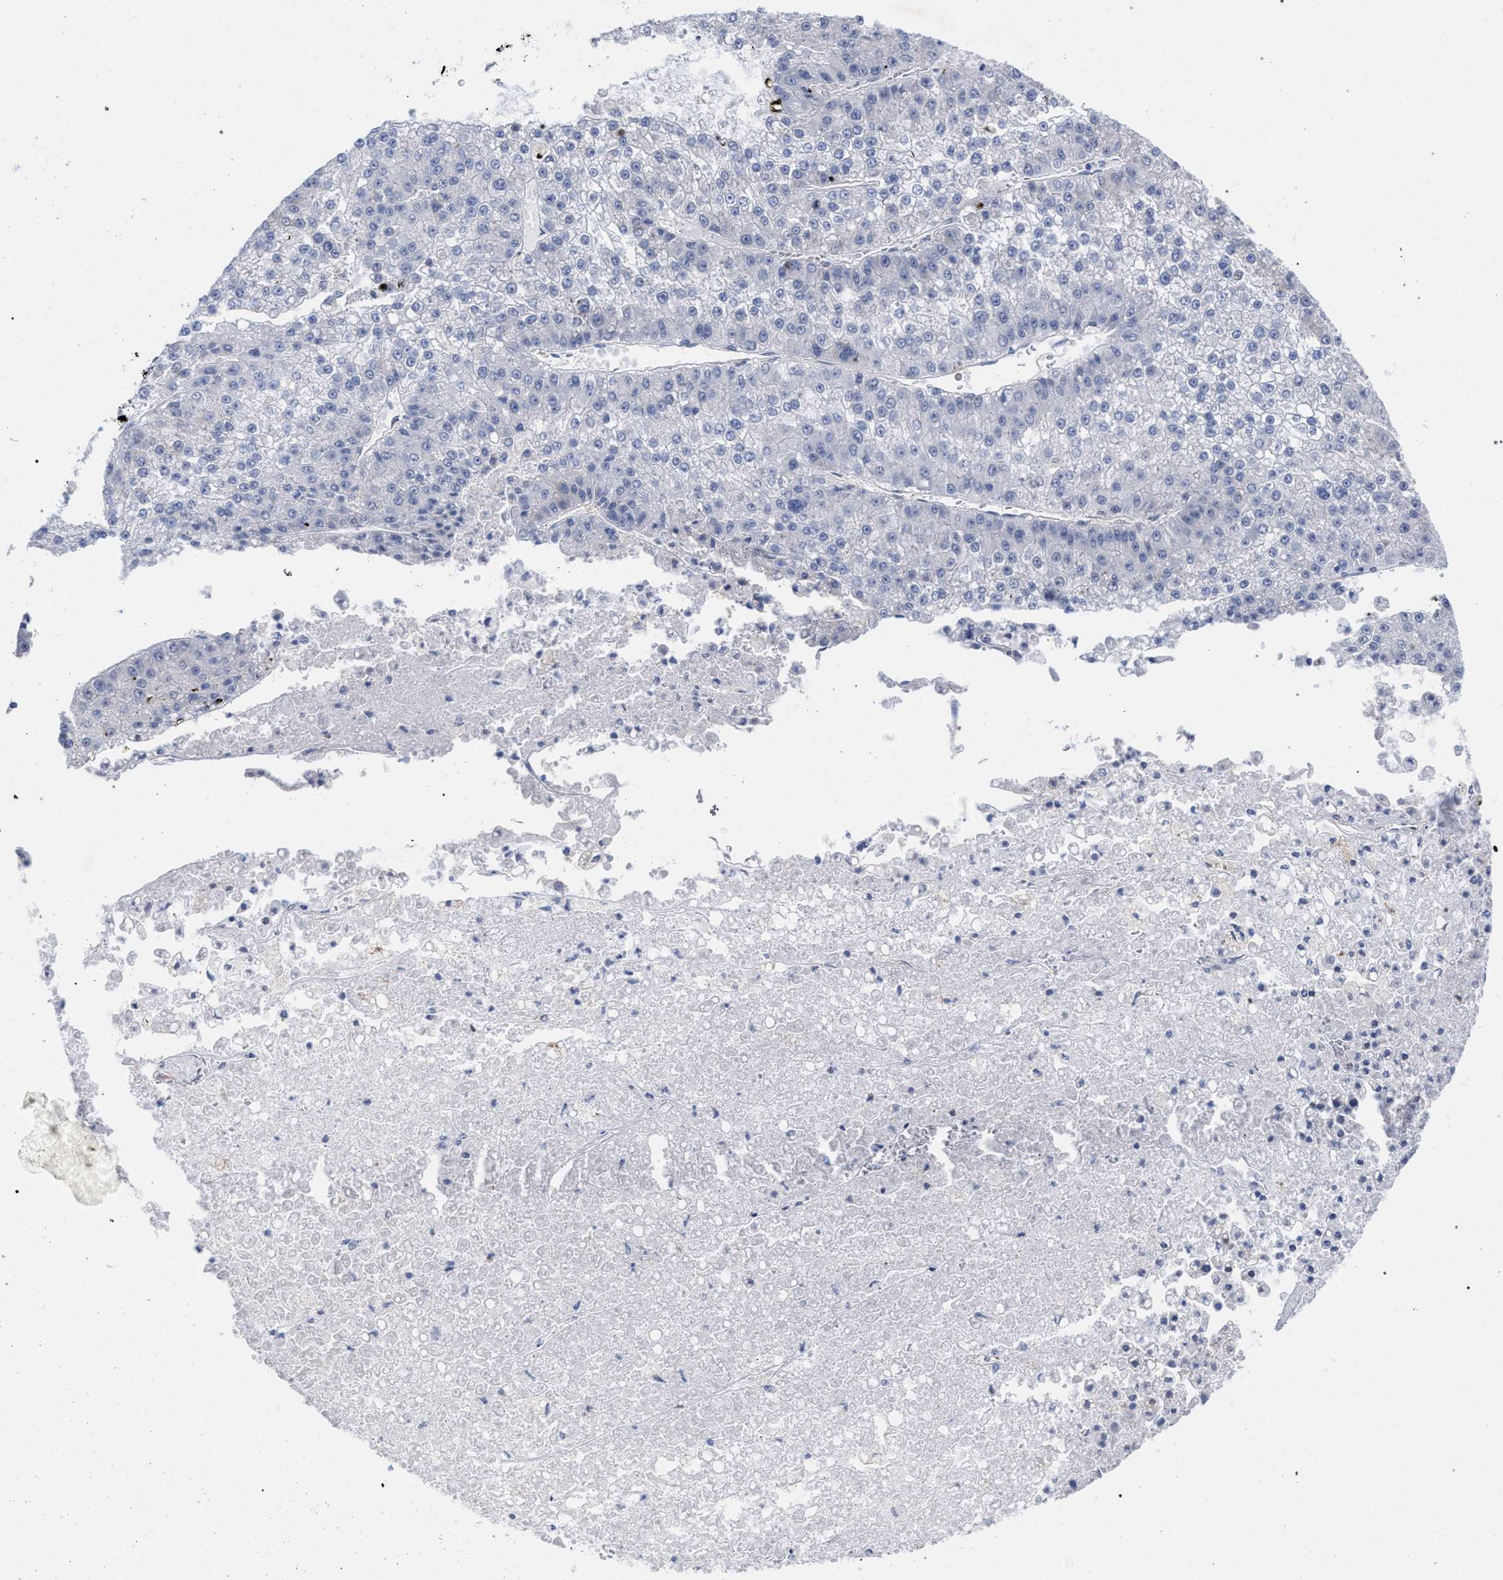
{"staining": {"intensity": "negative", "quantity": "none", "location": "none"}, "tissue": "liver cancer", "cell_type": "Tumor cells", "image_type": "cancer", "snomed": [{"axis": "morphology", "description": "Carcinoma, Hepatocellular, NOS"}, {"axis": "topography", "description": "Liver"}], "caption": "Micrograph shows no significant protein staining in tumor cells of liver hepatocellular carcinoma.", "gene": "FHOD3", "patient": {"sex": "female", "age": 73}}